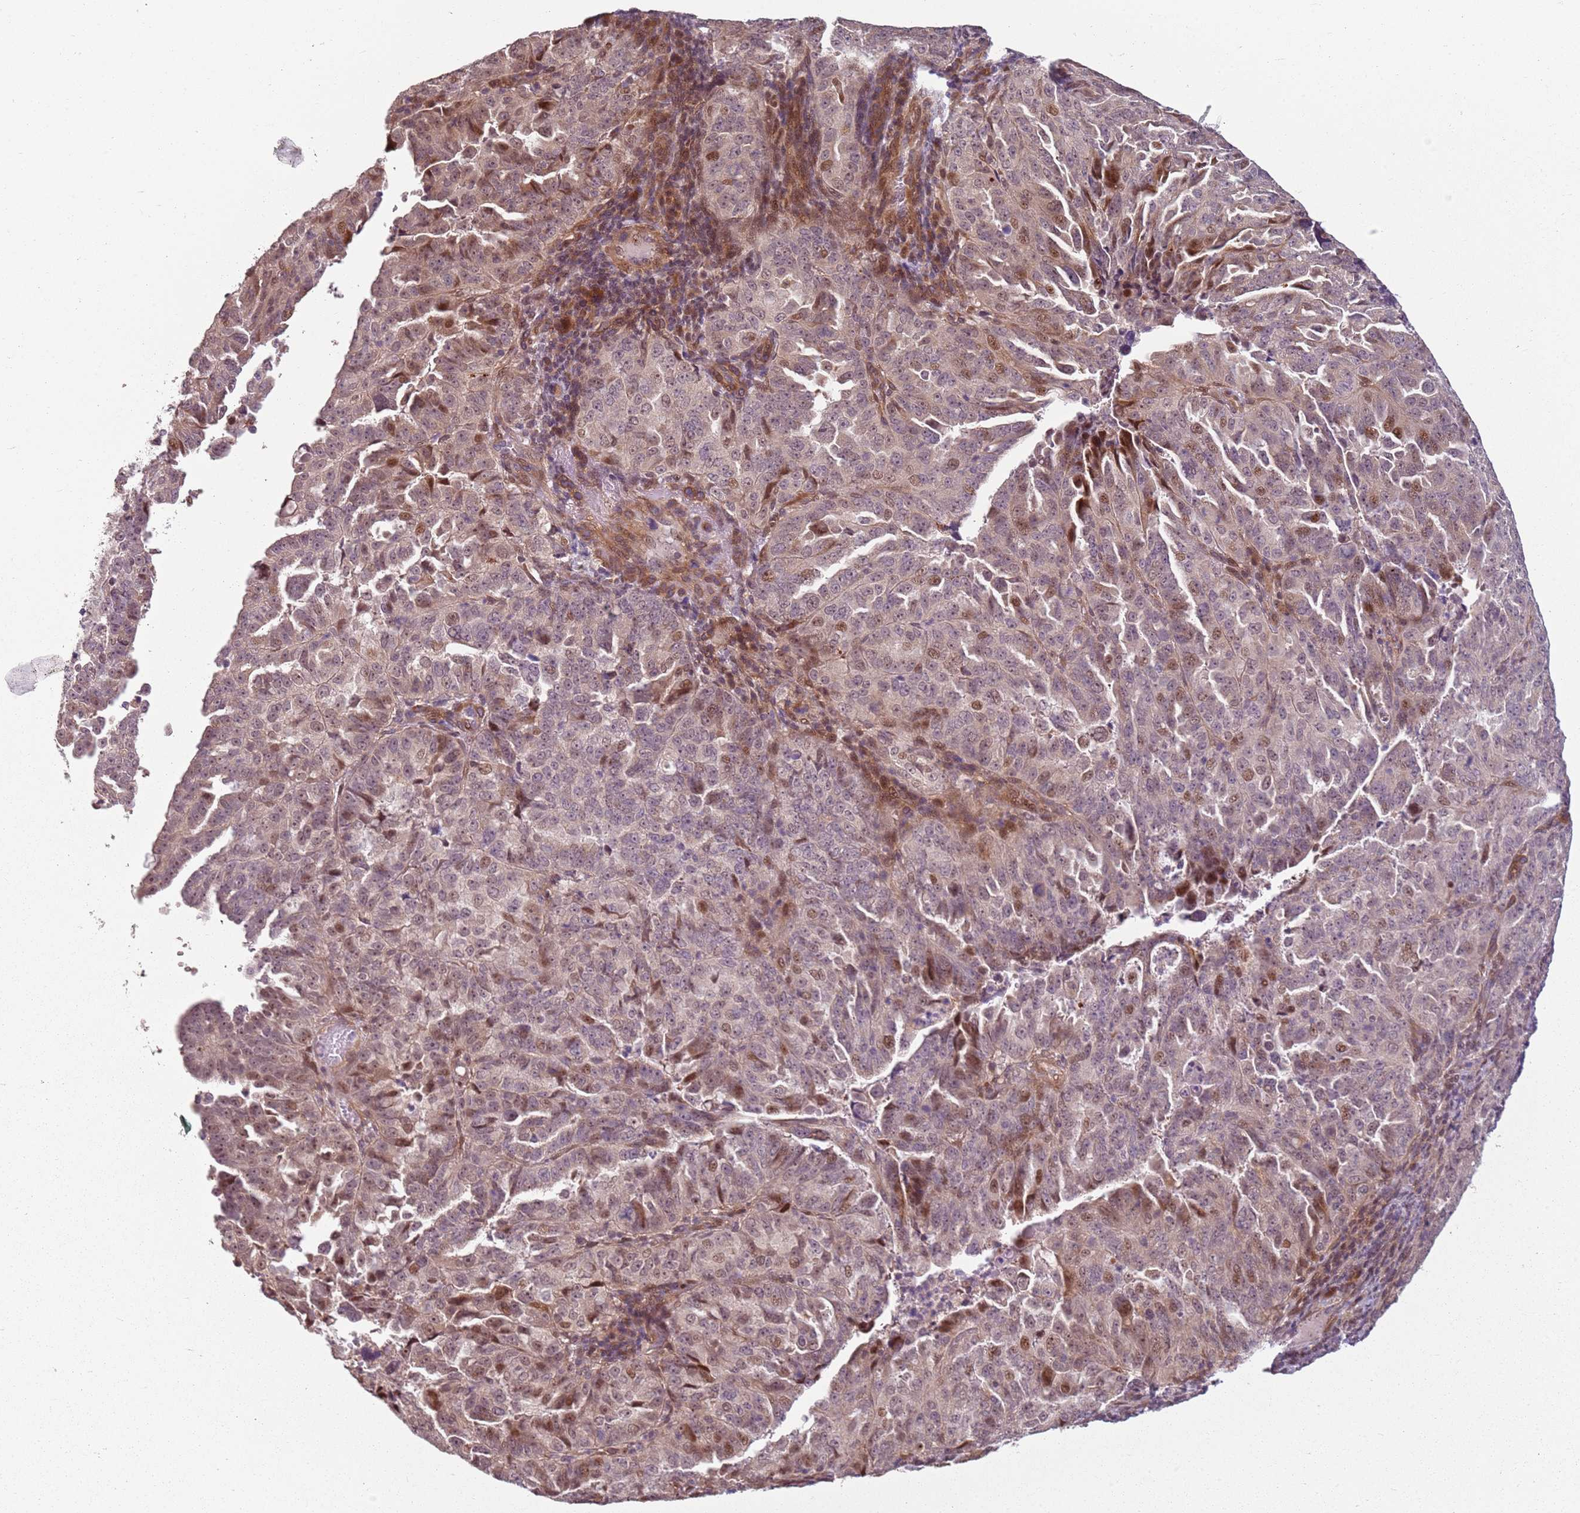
{"staining": {"intensity": "moderate", "quantity": "<25%", "location": "cytoplasmic/membranous,nuclear"}, "tissue": "endometrial cancer", "cell_type": "Tumor cells", "image_type": "cancer", "snomed": [{"axis": "morphology", "description": "Adenocarcinoma, NOS"}, {"axis": "topography", "description": "Endometrium"}], "caption": "The immunohistochemical stain highlights moderate cytoplasmic/membranous and nuclear staining in tumor cells of endometrial cancer tissue.", "gene": "CHURC1", "patient": {"sex": "female", "age": 65}}